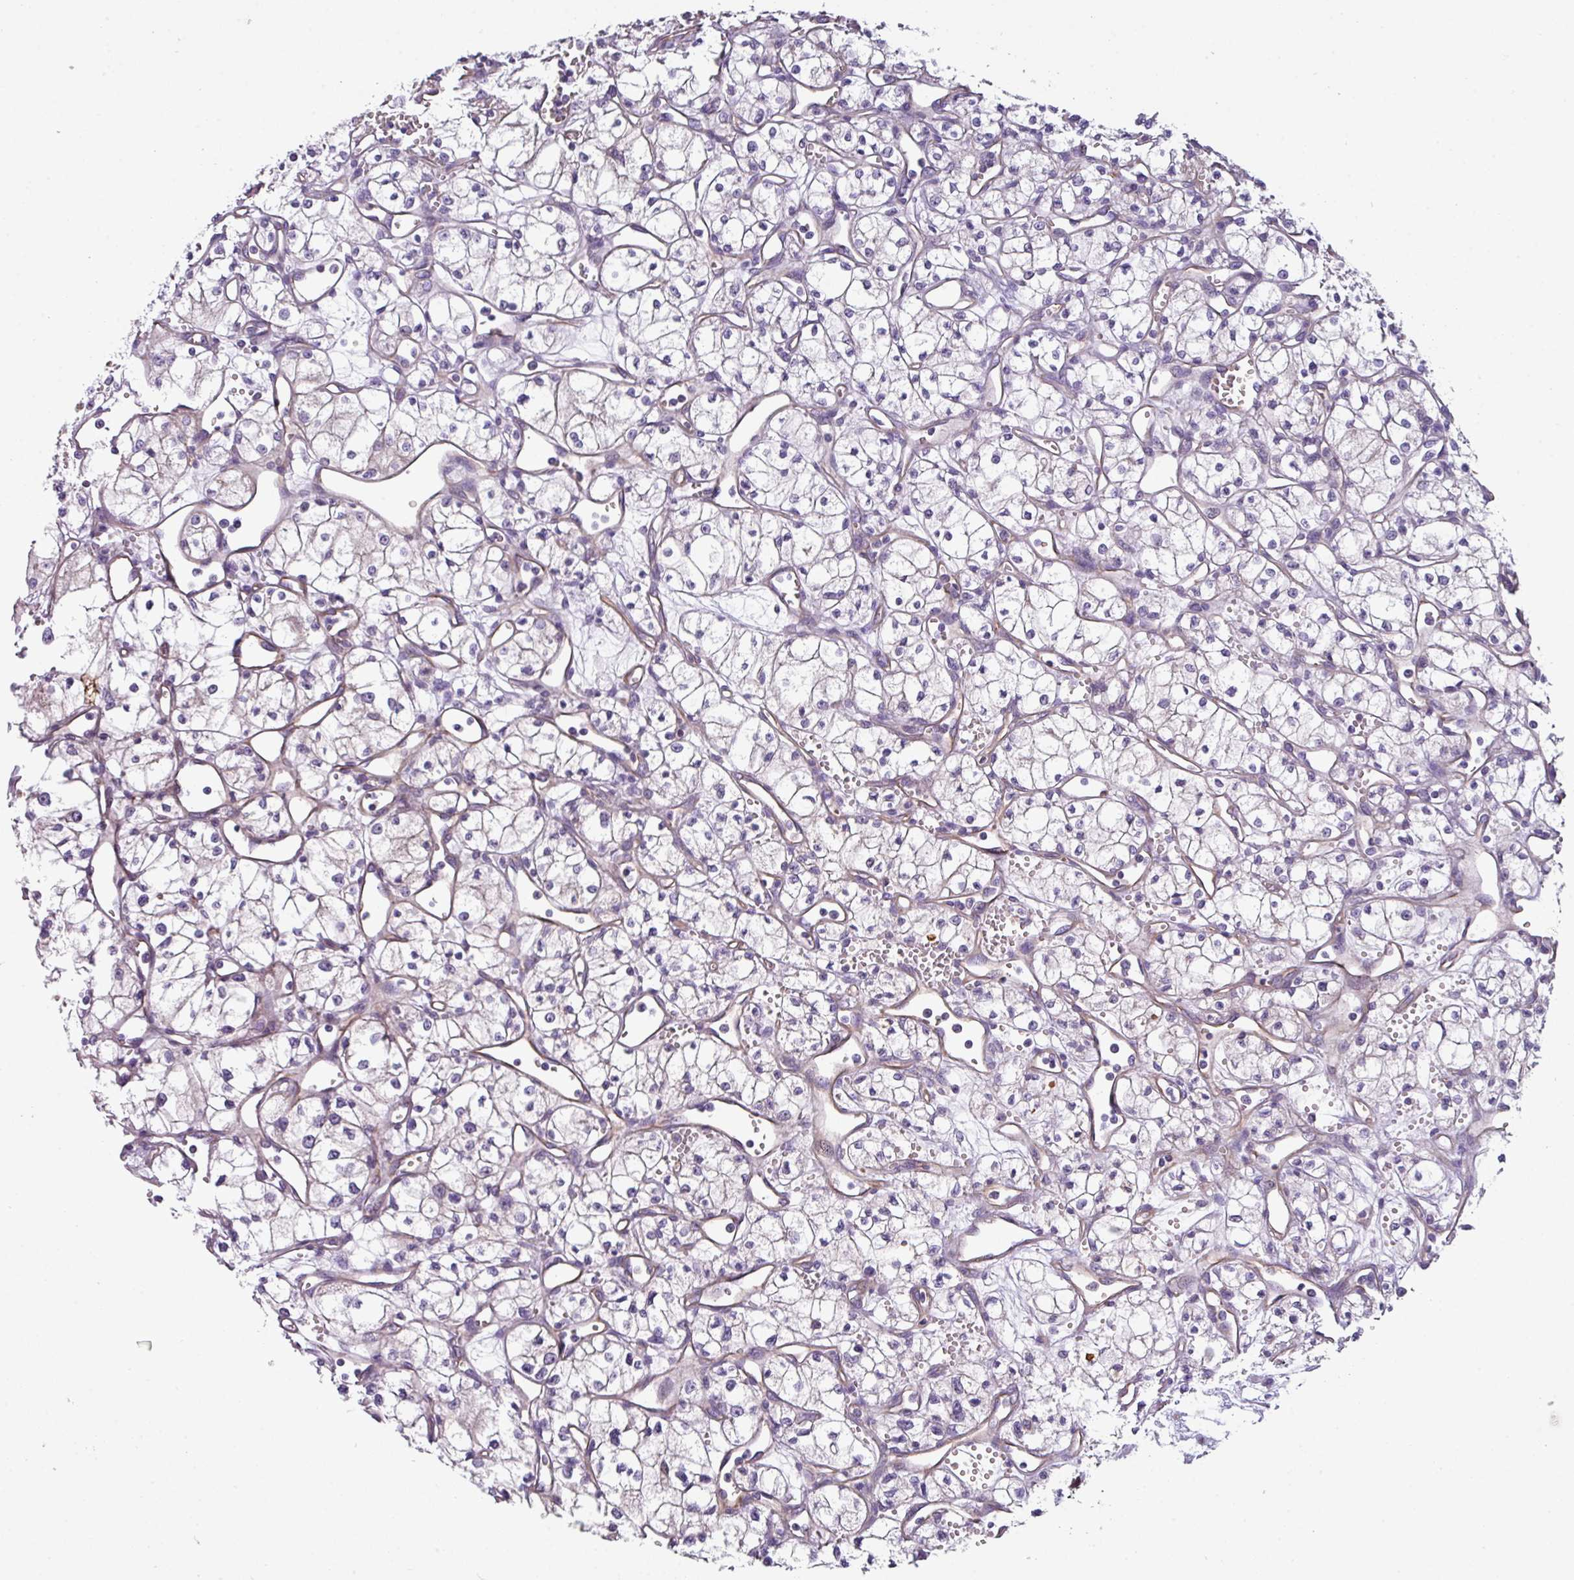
{"staining": {"intensity": "negative", "quantity": "none", "location": "none"}, "tissue": "renal cancer", "cell_type": "Tumor cells", "image_type": "cancer", "snomed": [{"axis": "morphology", "description": "Adenocarcinoma, NOS"}, {"axis": "topography", "description": "Kidney"}], "caption": "High magnification brightfield microscopy of renal cancer stained with DAB (brown) and counterstained with hematoxylin (blue): tumor cells show no significant staining.", "gene": "BUD23", "patient": {"sex": "male", "age": 59}}